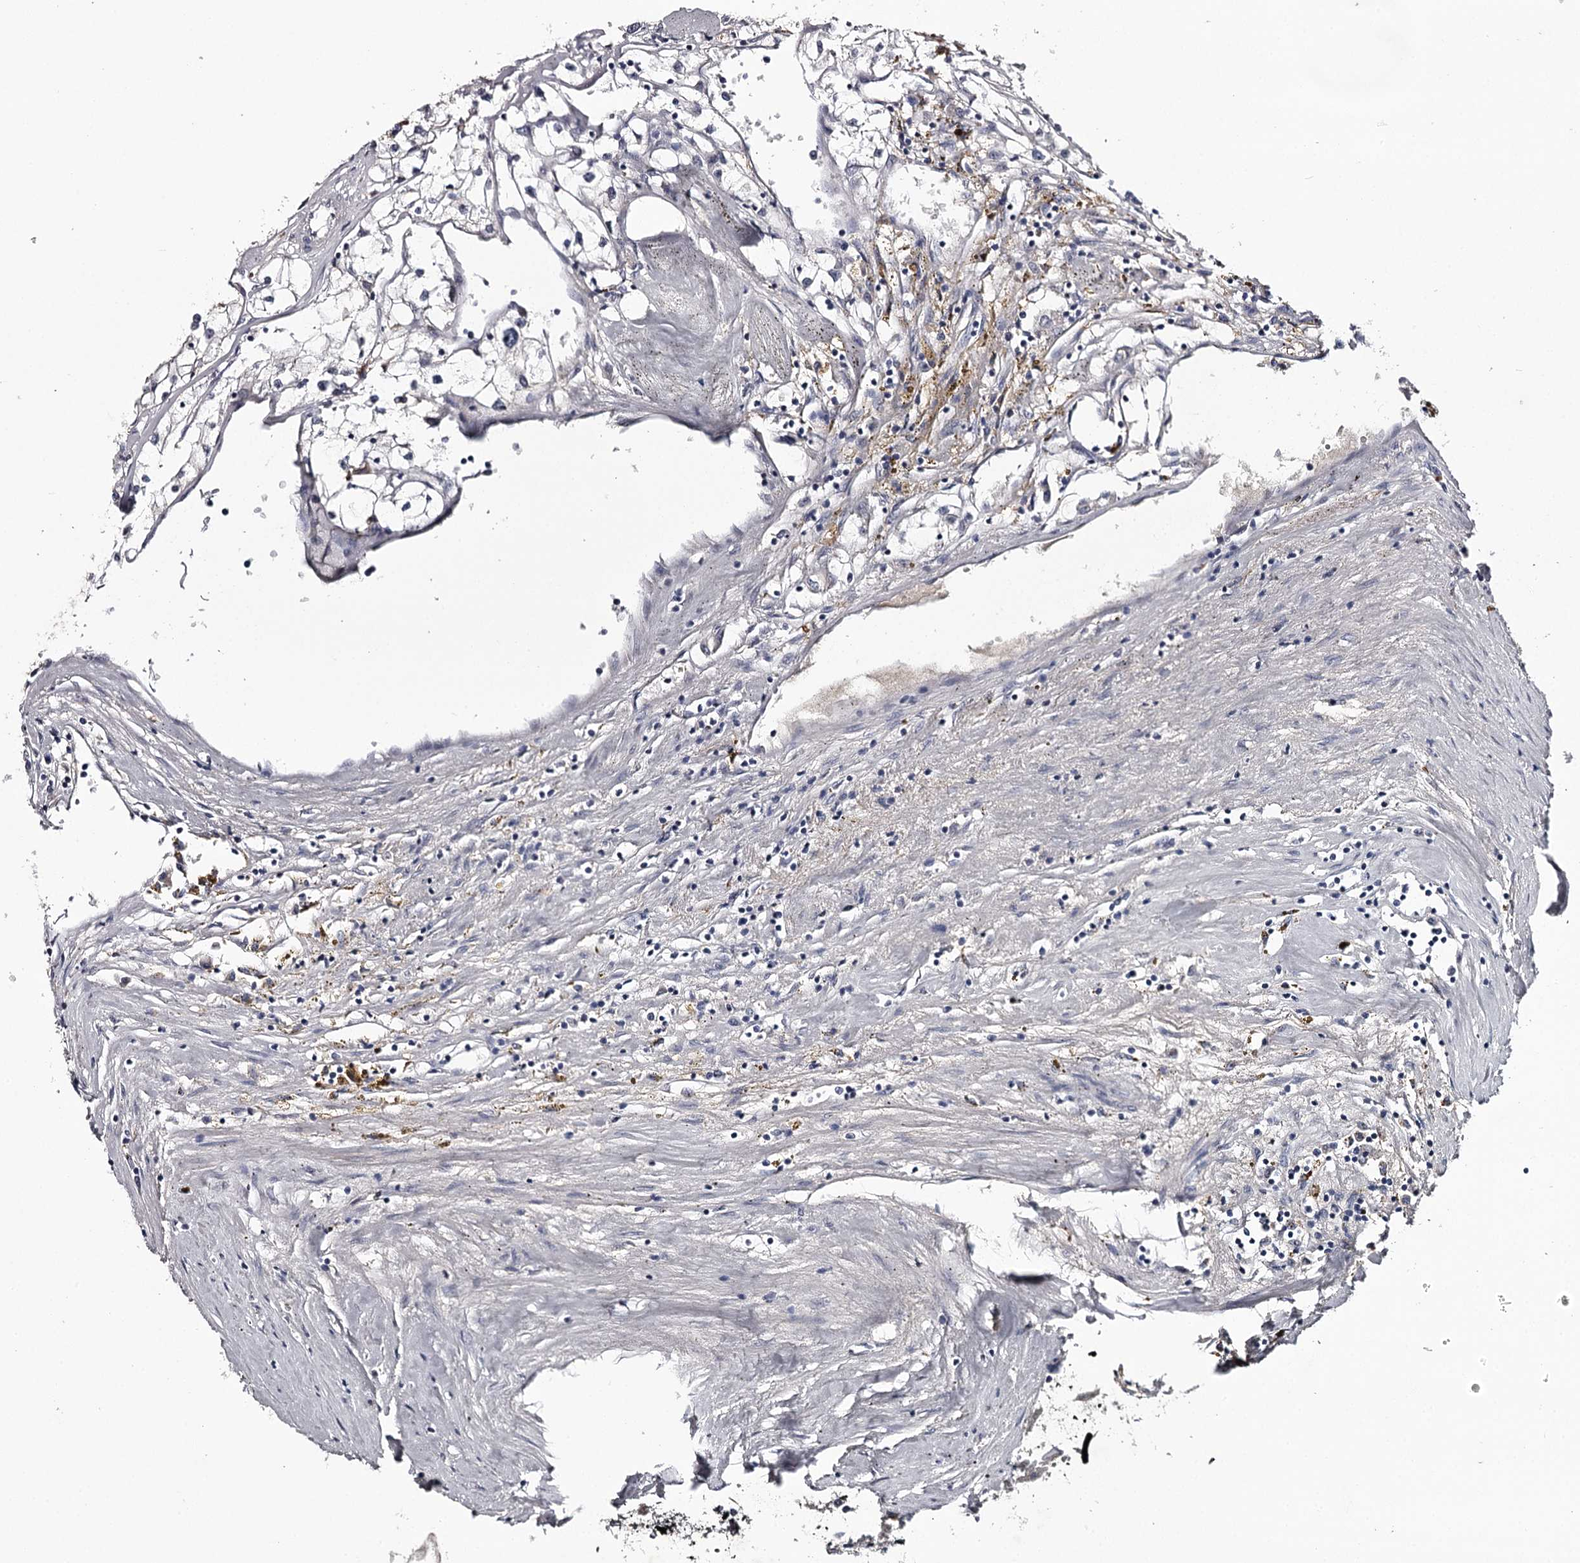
{"staining": {"intensity": "negative", "quantity": "none", "location": "none"}, "tissue": "renal cancer", "cell_type": "Tumor cells", "image_type": "cancer", "snomed": [{"axis": "morphology", "description": "Adenocarcinoma, NOS"}, {"axis": "topography", "description": "Kidney"}], "caption": "Immunohistochemical staining of human adenocarcinoma (renal) exhibits no significant positivity in tumor cells.", "gene": "FDXACB1", "patient": {"sex": "male", "age": 56}}